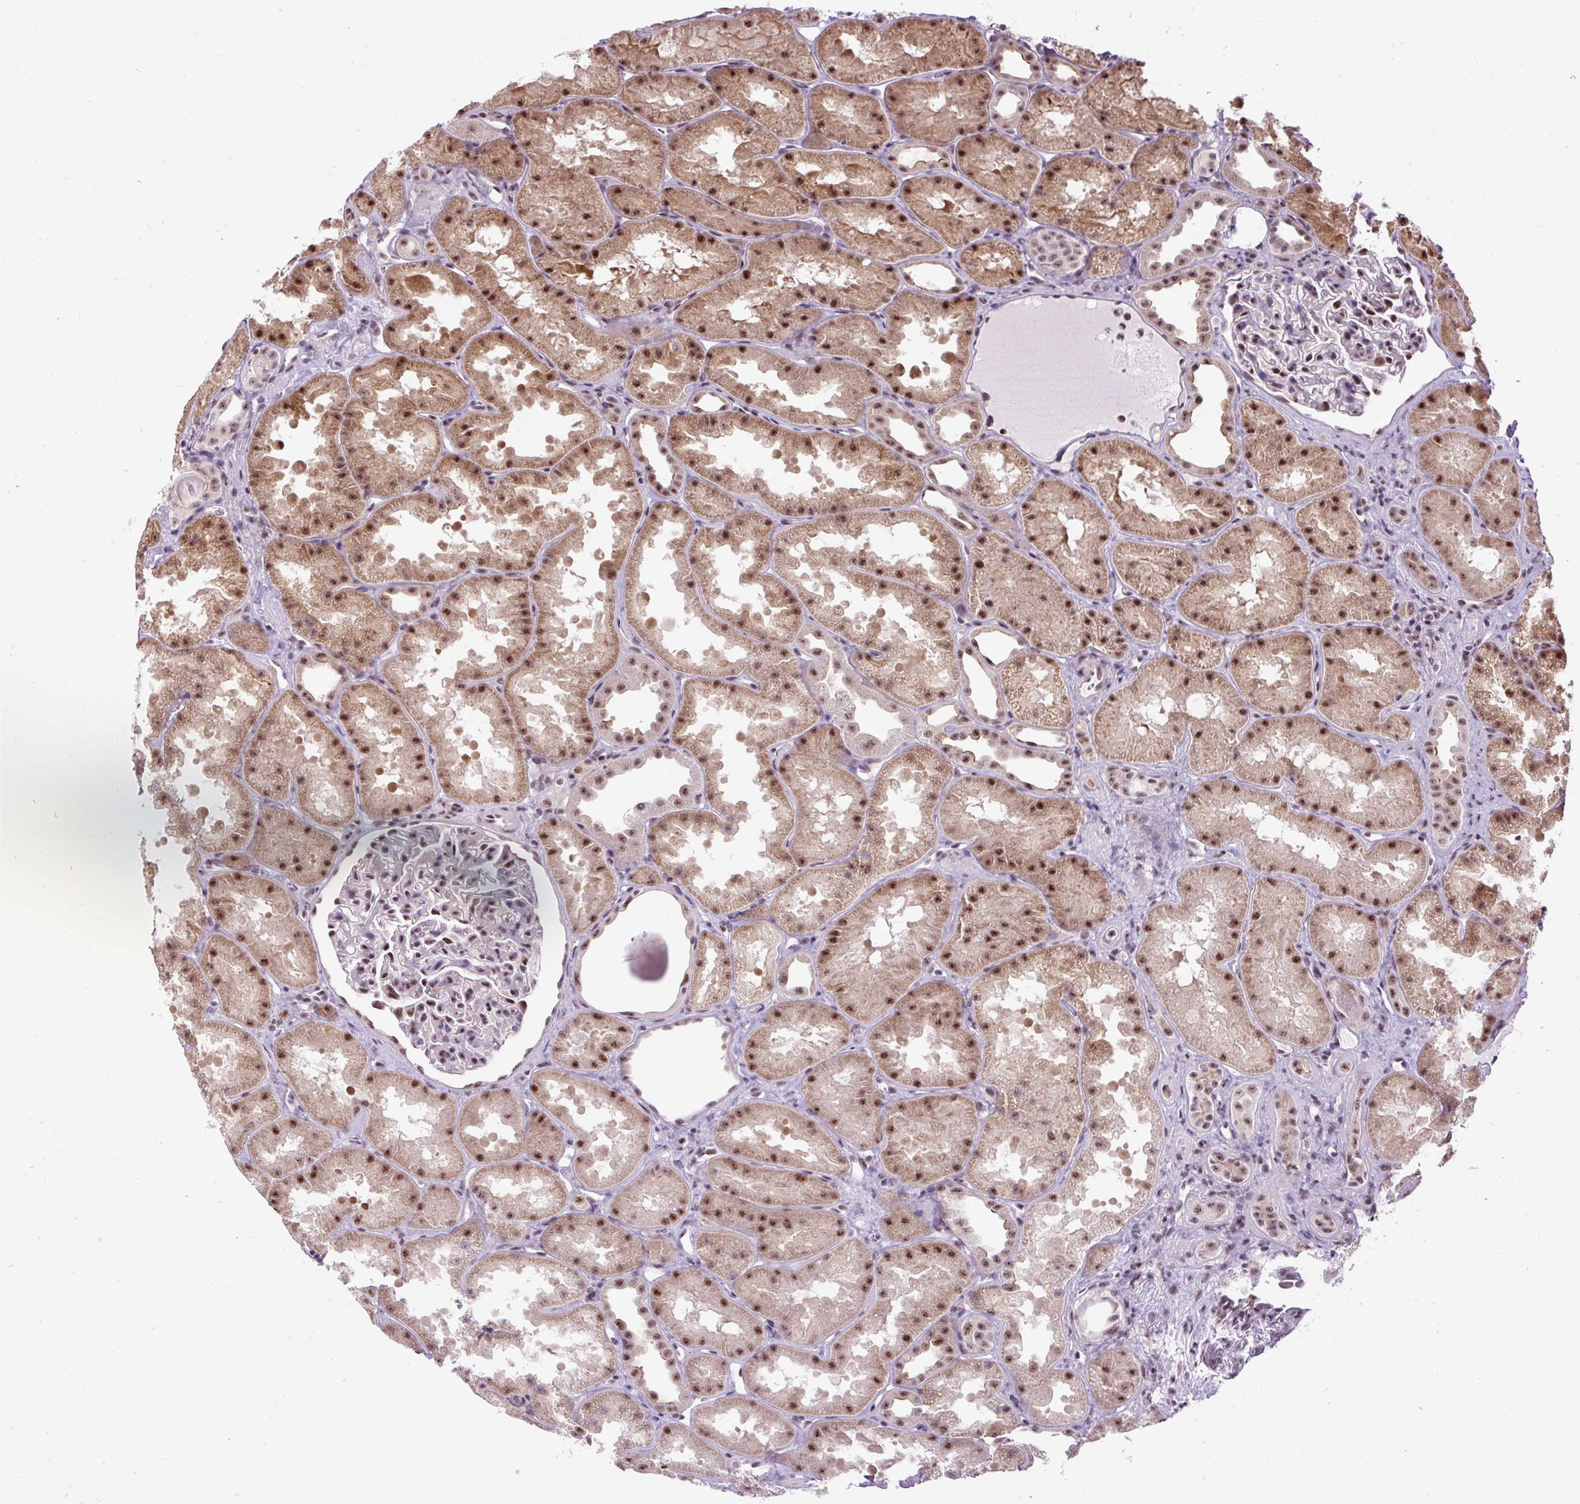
{"staining": {"intensity": "moderate", "quantity": "25%-75%", "location": "nuclear"}, "tissue": "kidney", "cell_type": "Cells in glomeruli", "image_type": "normal", "snomed": [{"axis": "morphology", "description": "Normal tissue, NOS"}, {"axis": "topography", "description": "Kidney"}], "caption": "About 25%-75% of cells in glomeruli in unremarkable kidney show moderate nuclear protein expression as visualized by brown immunohistochemical staining.", "gene": "SMC5", "patient": {"sex": "male", "age": 61}}